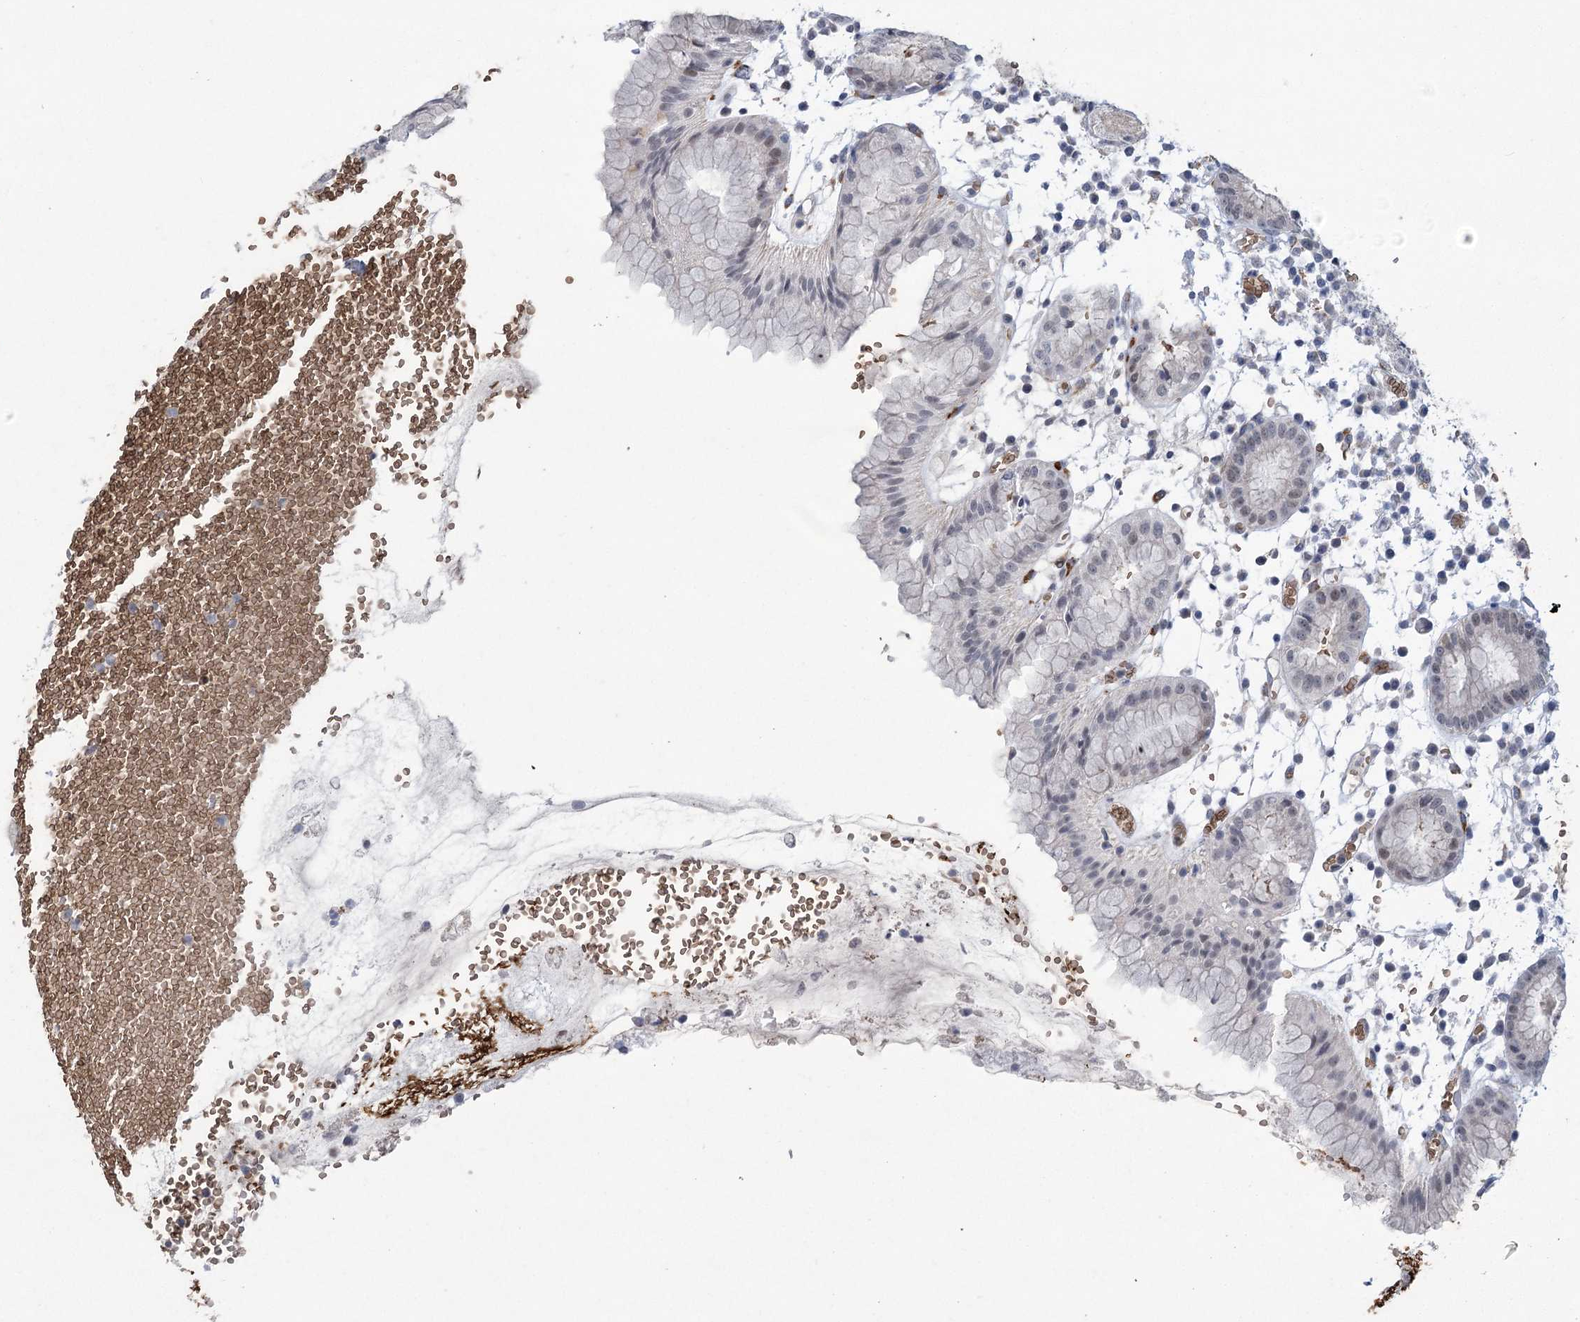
{"staining": {"intensity": "moderate", "quantity": "<25%", "location": "cytoplasmic/membranous,nuclear"}, "tissue": "stomach", "cell_type": "Glandular cells", "image_type": "normal", "snomed": [{"axis": "morphology", "description": "Normal tissue, NOS"}, {"axis": "topography", "description": "Stomach"}, {"axis": "topography", "description": "Stomach, lower"}], "caption": "Benign stomach reveals moderate cytoplasmic/membranous,nuclear staining in approximately <25% of glandular cells, visualized by immunohistochemistry.", "gene": "NSMCE4A", "patient": {"sex": "female", "age": 75}}